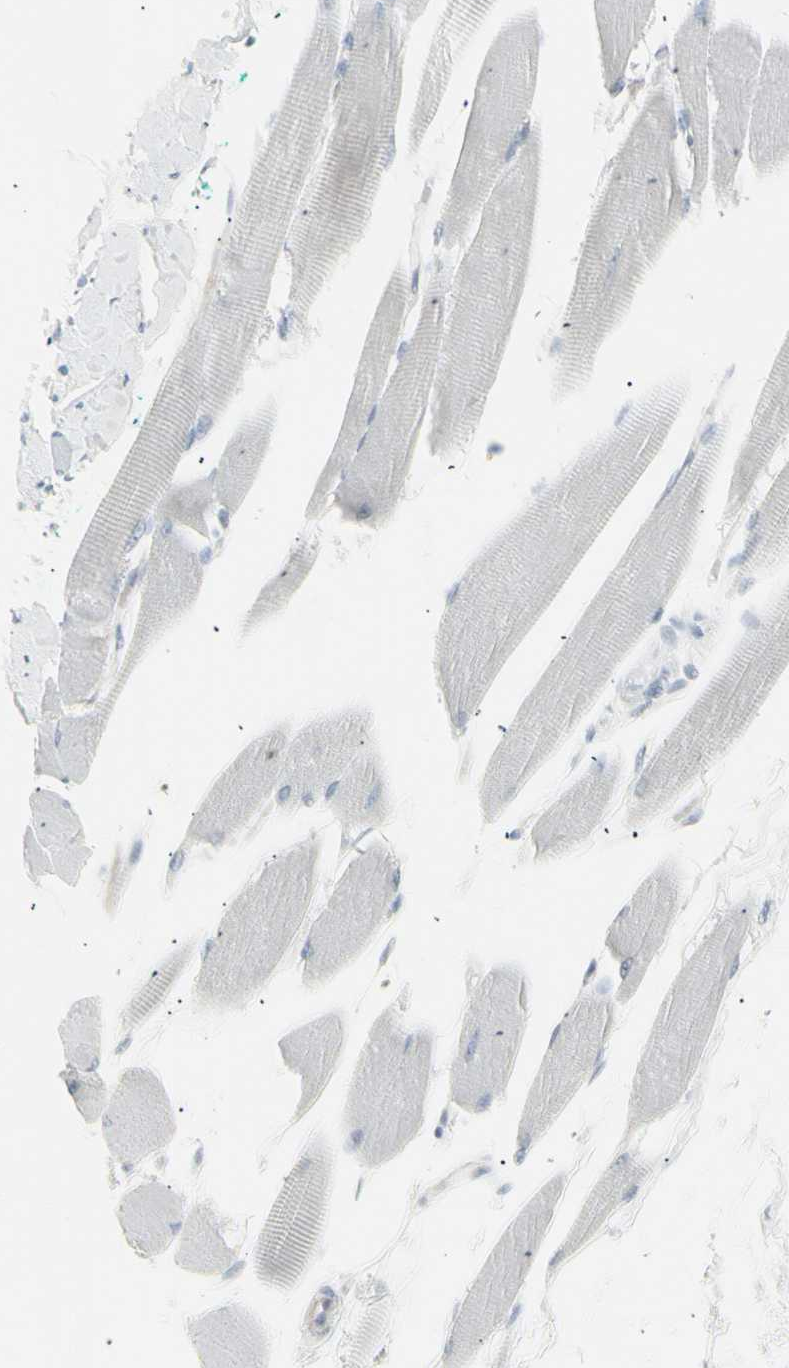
{"staining": {"intensity": "negative", "quantity": "none", "location": "none"}, "tissue": "skeletal muscle", "cell_type": "Myocytes", "image_type": "normal", "snomed": [{"axis": "morphology", "description": "Normal tissue, NOS"}, {"axis": "topography", "description": "Skeletal muscle"}, {"axis": "topography", "description": "Oral tissue"}, {"axis": "topography", "description": "Peripheral nerve tissue"}], "caption": "Micrograph shows no significant protein staining in myocytes of normal skeletal muscle. (Immunohistochemistry (ihc), brightfield microscopy, high magnification).", "gene": "YBX2", "patient": {"sex": "female", "age": 84}}